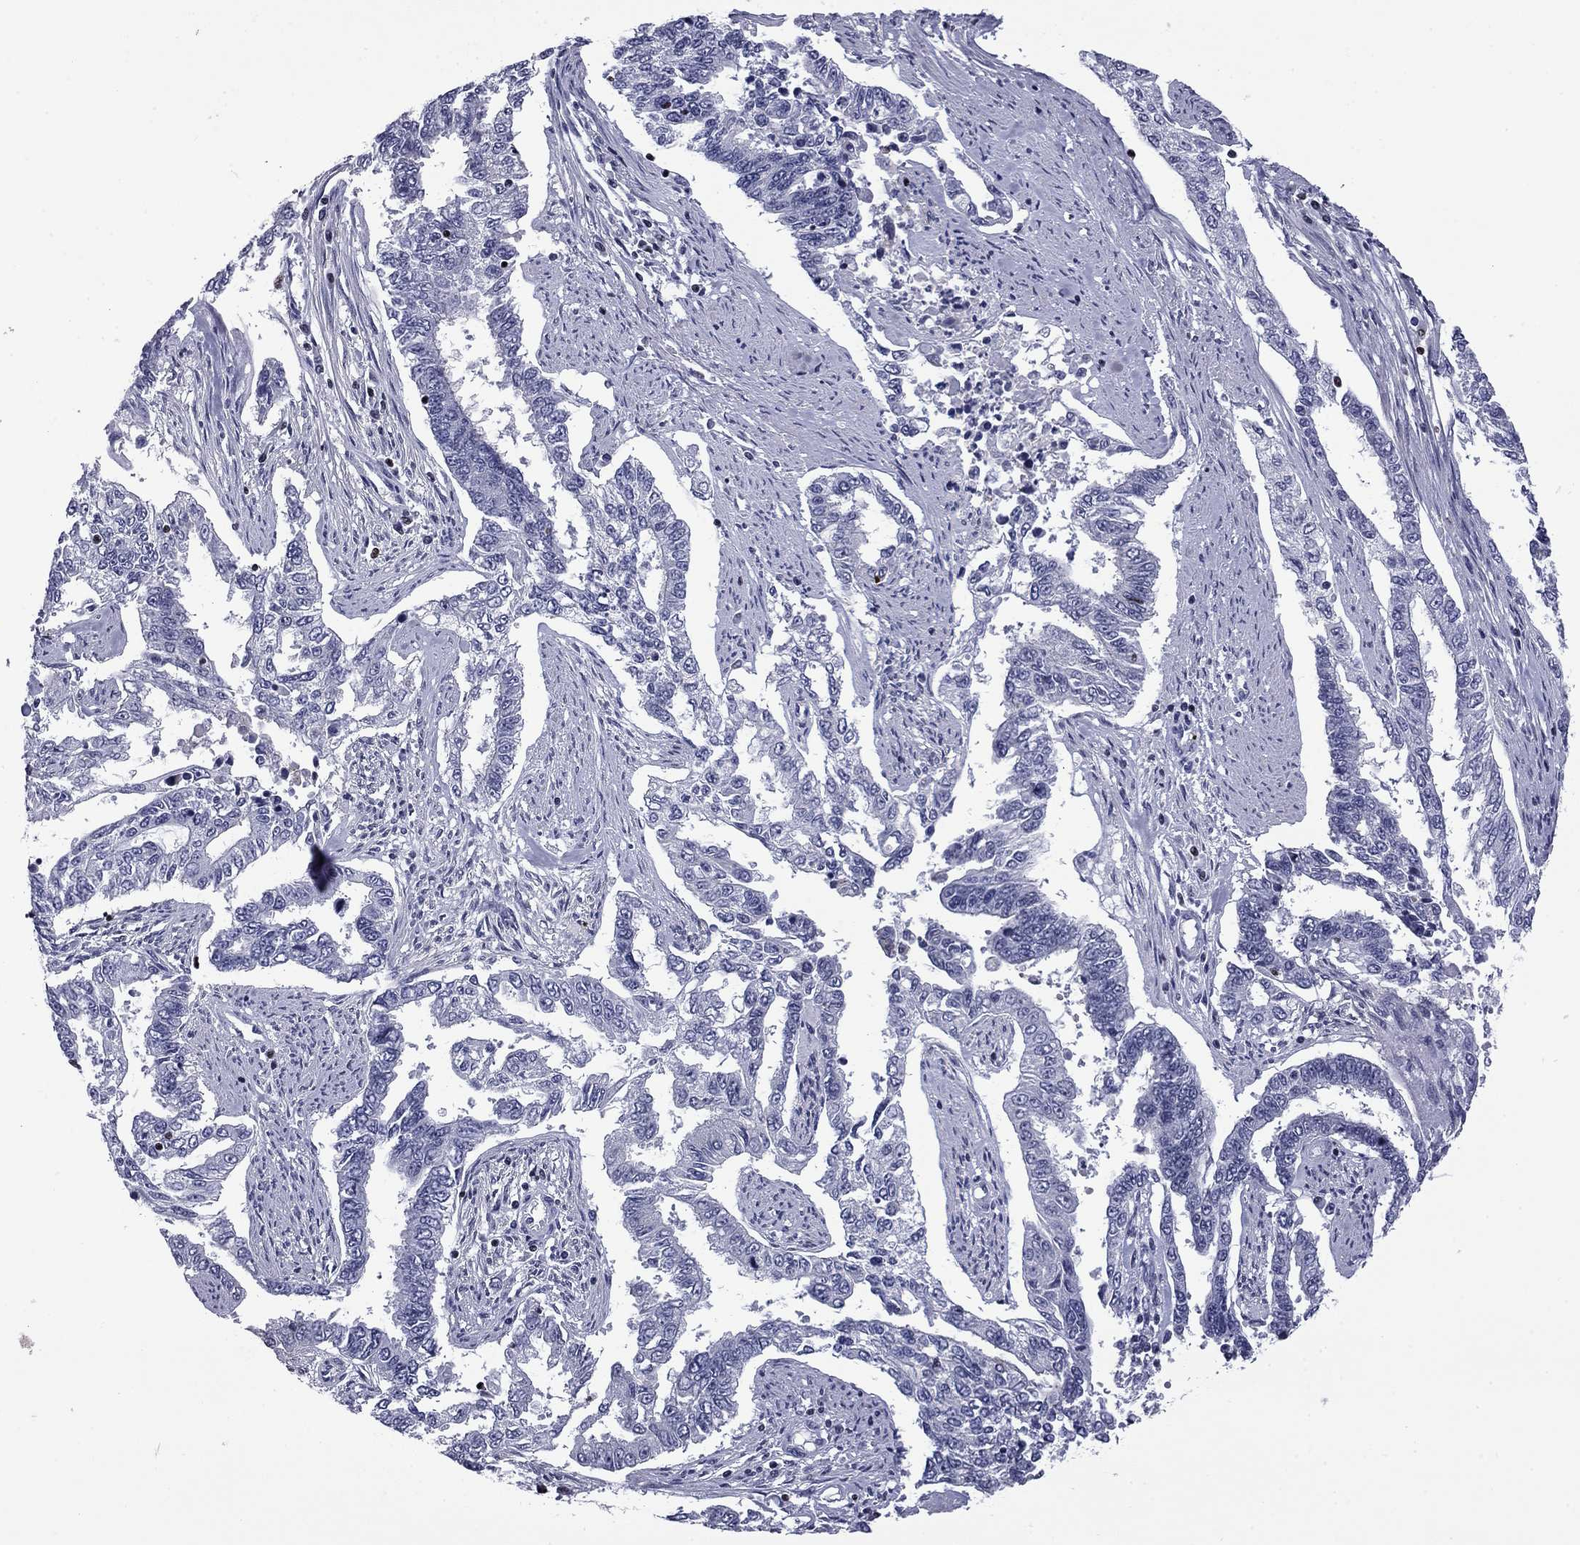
{"staining": {"intensity": "negative", "quantity": "none", "location": "none"}, "tissue": "endometrial cancer", "cell_type": "Tumor cells", "image_type": "cancer", "snomed": [{"axis": "morphology", "description": "Adenocarcinoma, NOS"}, {"axis": "topography", "description": "Uterus"}], "caption": "Protein analysis of endometrial cancer reveals no significant expression in tumor cells.", "gene": "IKZF3", "patient": {"sex": "female", "age": 59}}